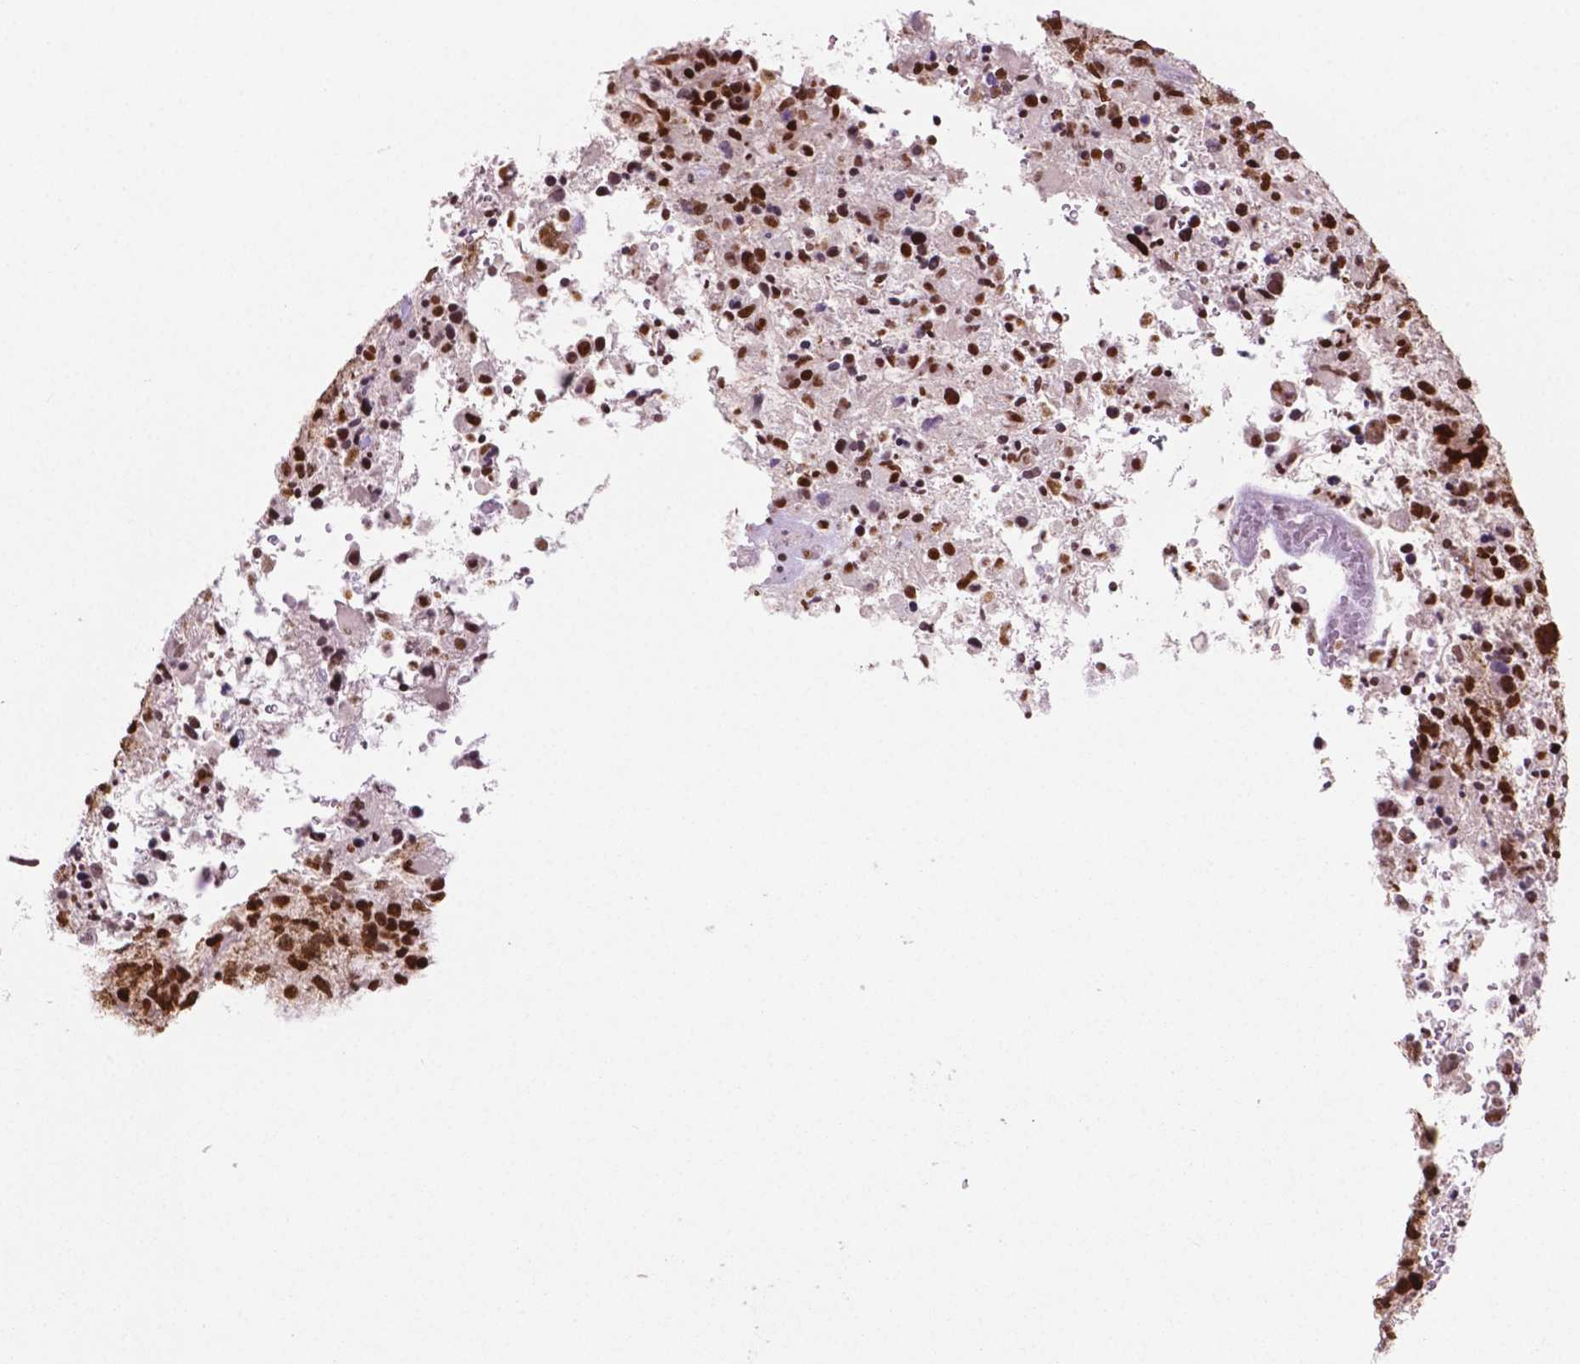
{"staining": {"intensity": "strong", "quantity": ">75%", "location": "nuclear"}, "tissue": "glioma", "cell_type": "Tumor cells", "image_type": "cancer", "snomed": [{"axis": "morphology", "description": "Glioma, malignant, High grade"}, {"axis": "topography", "description": "Brain"}], "caption": "High-power microscopy captured an immunohistochemistry photomicrograph of malignant glioma (high-grade), revealing strong nuclear positivity in approximately >75% of tumor cells. (DAB (3,3'-diaminobenzidine) IHC, brown staining for protein, blue staining for nuclei).", "gene": "MLH1", "patient": {"sex": "female", "age": 71}}